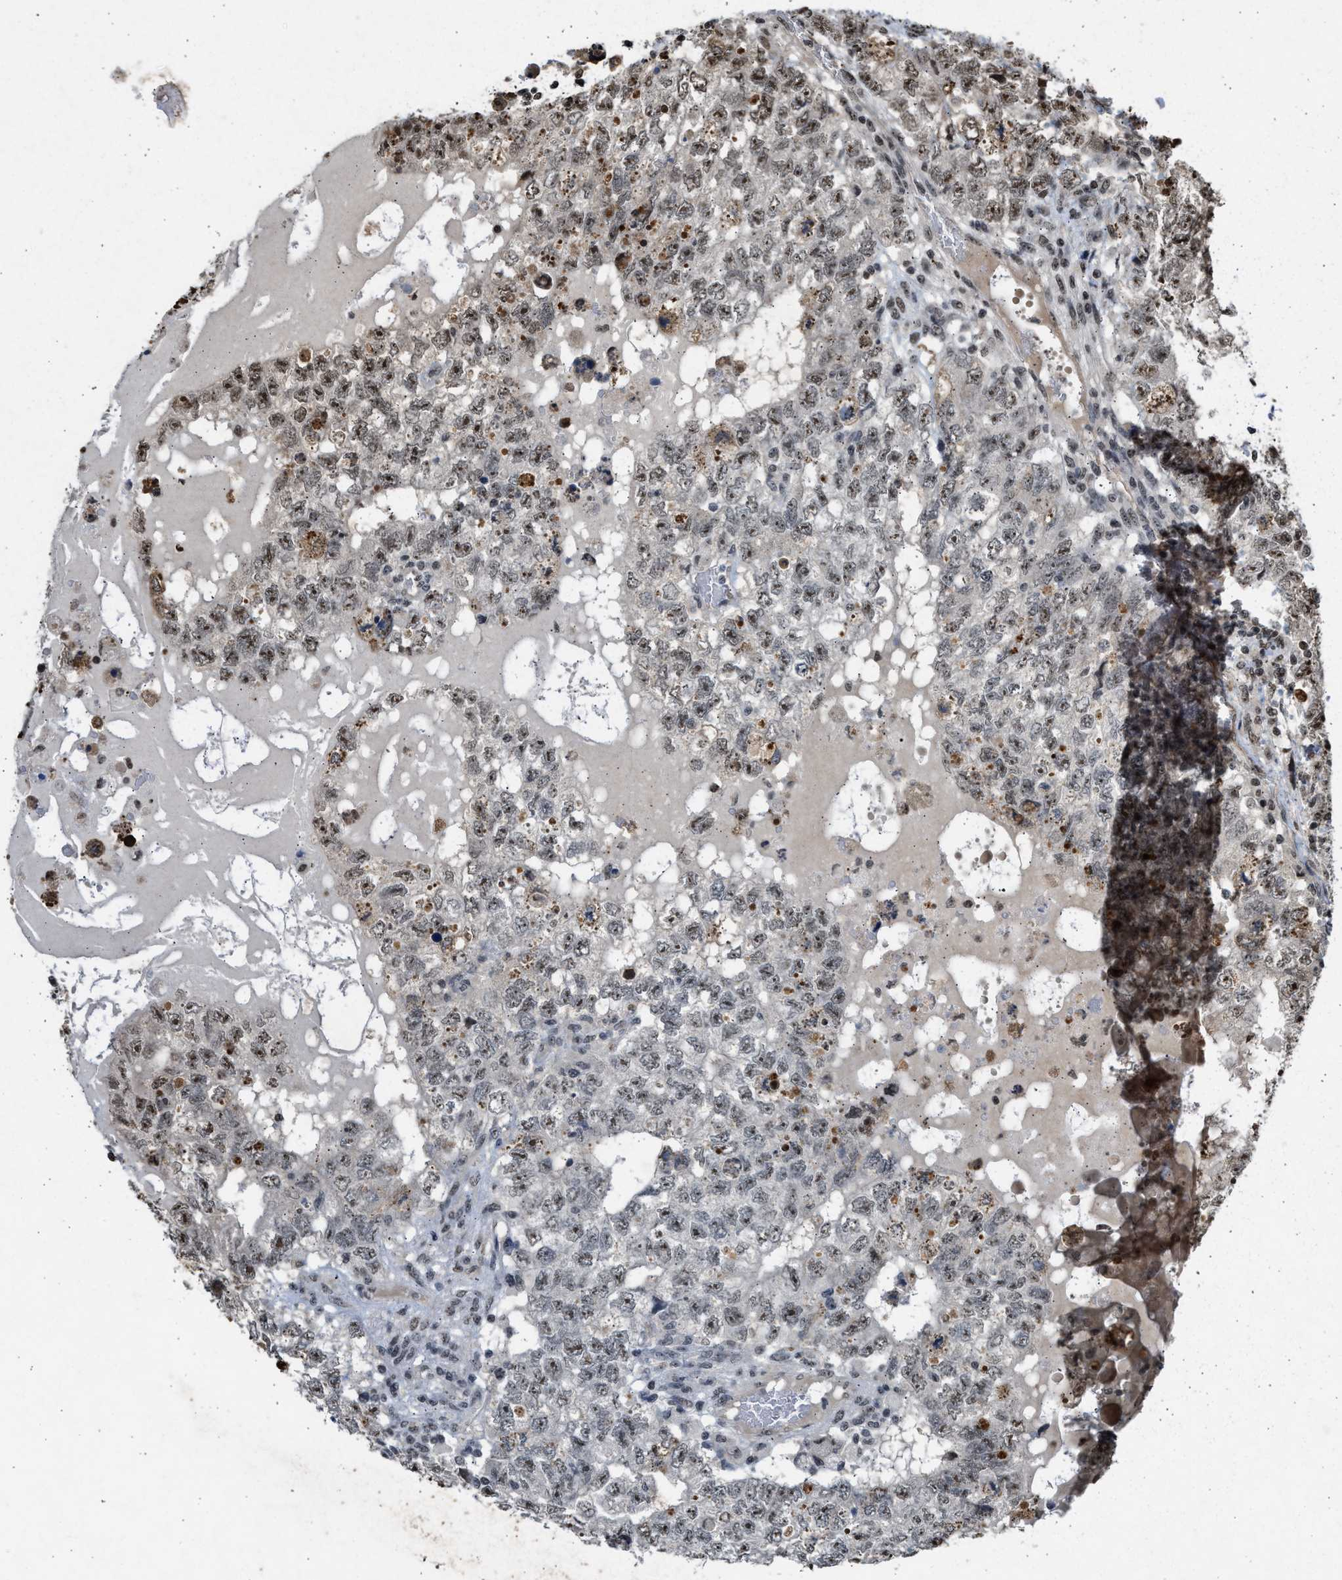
{"staining": {"intensity": "moderate", "quantity": ">75%", "location": "nuclear"}, "tissue": "testis cancer", "cell_type": "Tumor cells", "image_type": "cancer", "snomed": [{"axis": "morphology", "description": "Carcinoma, Embryonal, NOS"}, {"axis": "topography", "description": "Testis"}], "caption": "A histopathology image showing moderate nuclear expression in approximately >75% of tumor cells in embryonal carcinoma (testis), as visualized by brown immunohistochemical staining.", "gene": "TFDP2", "patient": {"sex": "male", "age": 36}}